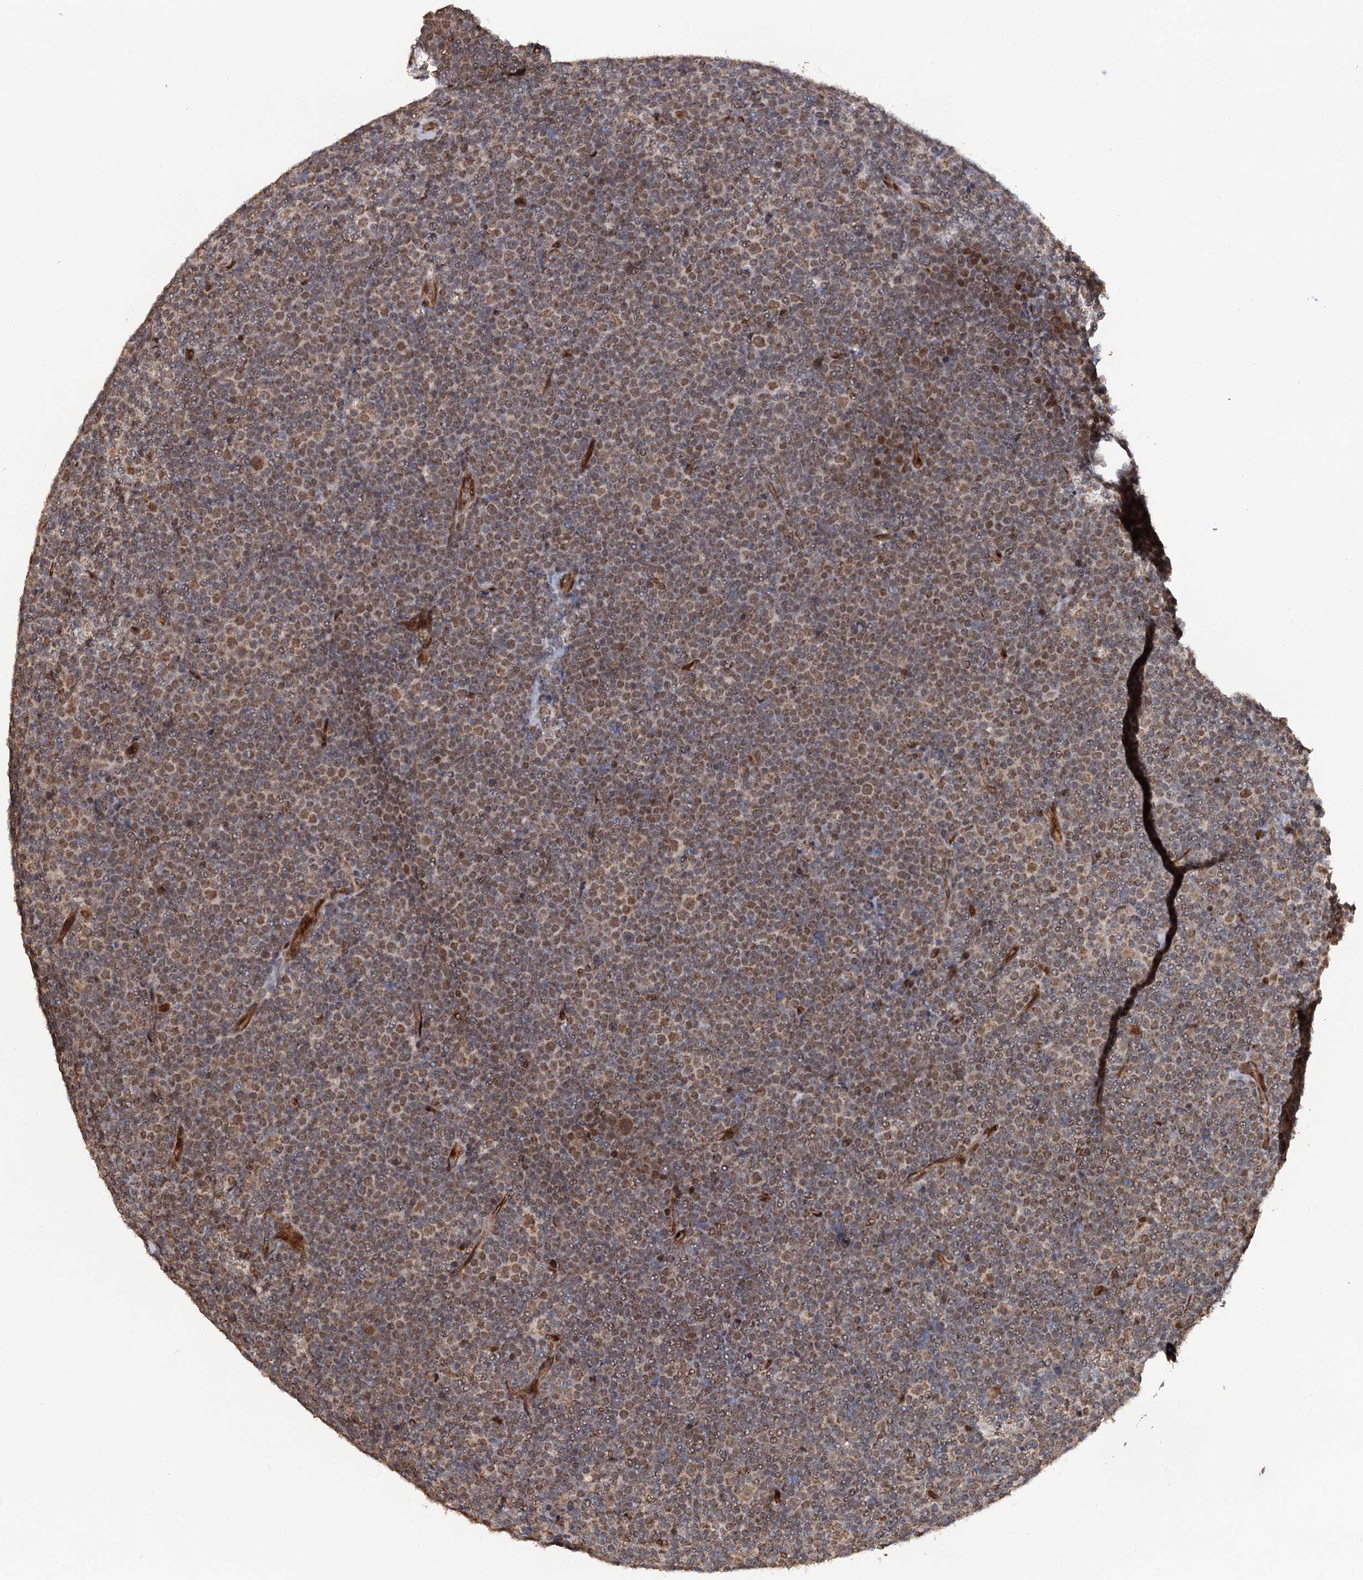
{"staining": {"intensity": "moderate", "quantity": "25%-75%", "location": "nuclear"}, "tissue": "lymphoma", "cell_type": "Tumor cells", "image_type": "cancer", "snomed": [{"axis": "morphology", "description": "Malignant lymphoma, non-Hodgkin's type, Low grade"}, {"axis": "topography", "description": "Lymph node"}], "caption": "A medium amount of moderate nuclear expression is appreciated in approximately 25%-75% of tumor cells in lymphoma tissue.", "gene": "LRRC63", "patient": {"sex": "female", "age": 67}}